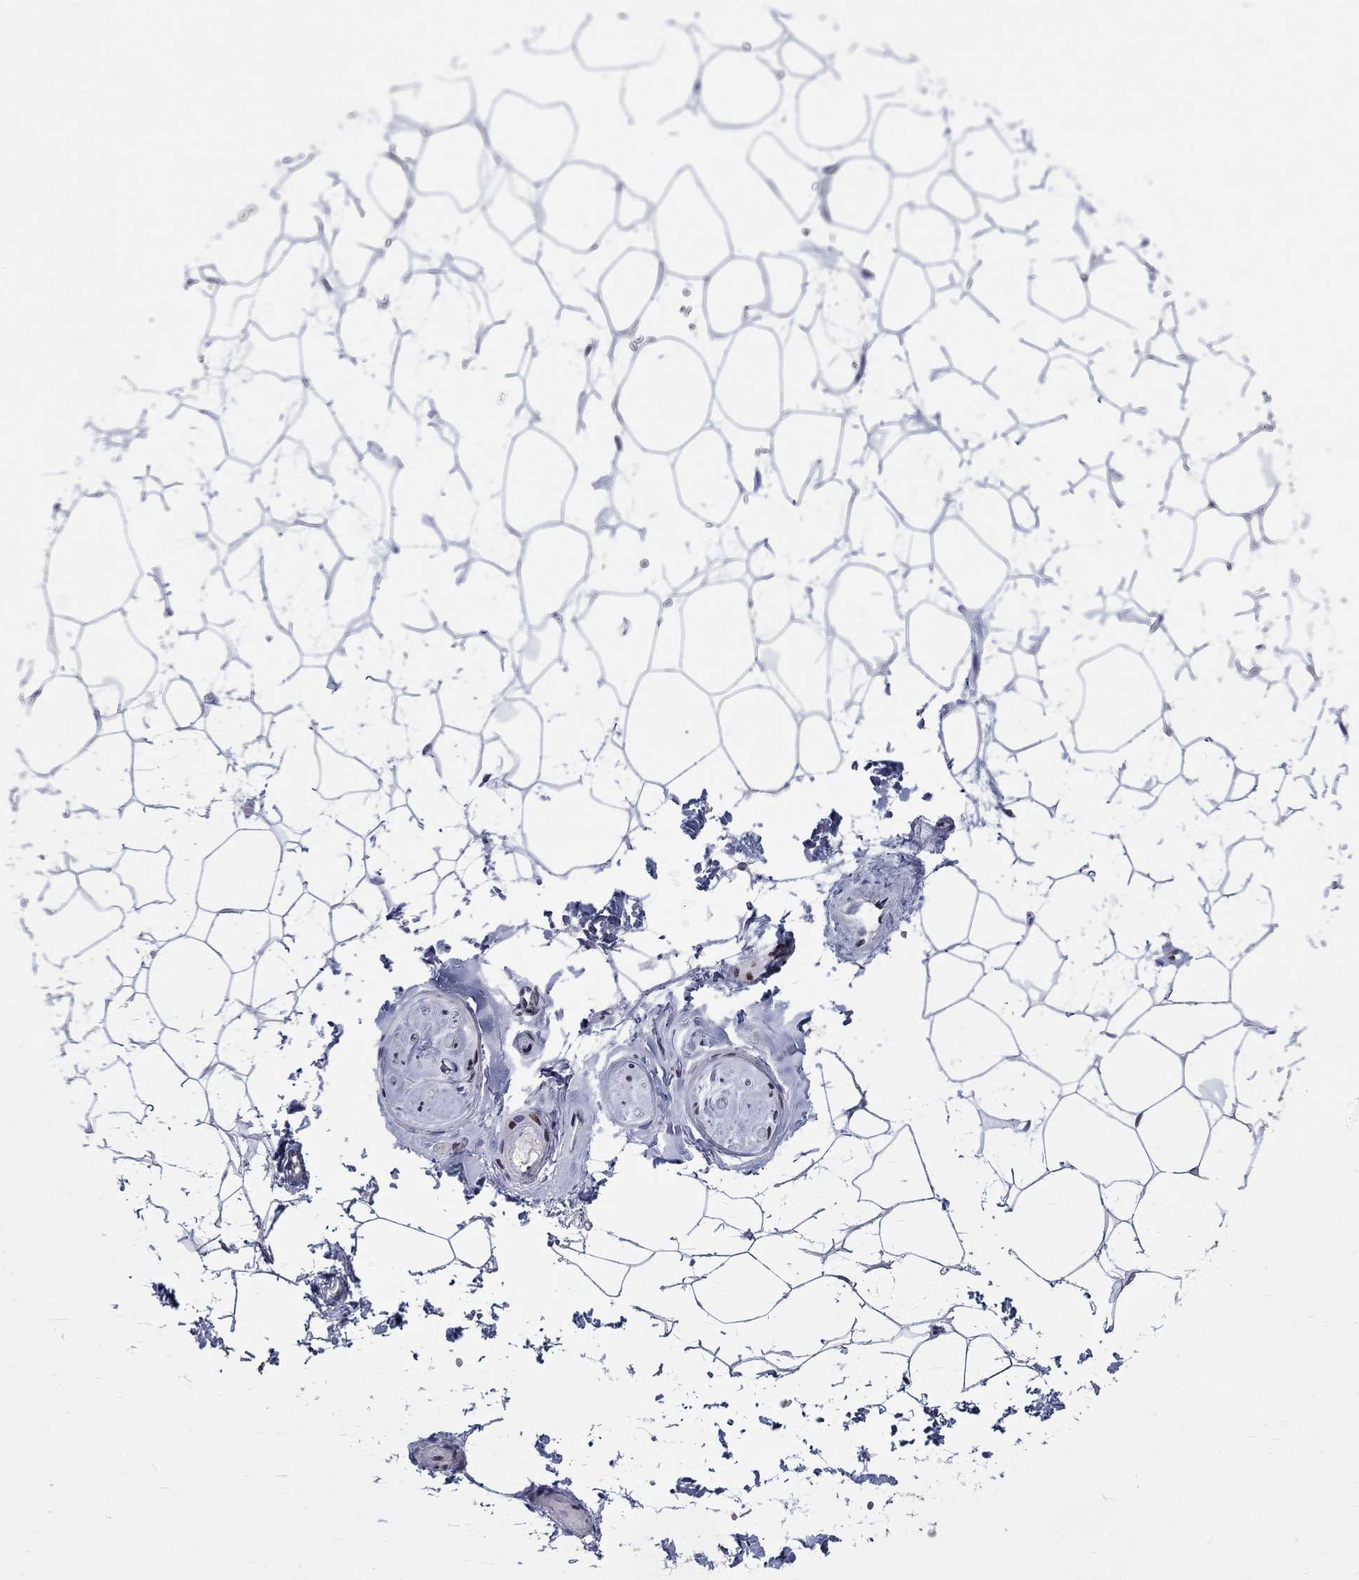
{"staining": {"intensity": "negative", "quantity": "none", "location": "none"}, "tissue": "adipose tissue", "cell_type": "Adipocytes", "image_type": "normal", "snomed": [{"axis": "morphology", "description": "Normal tissue, NOS"}, {"axis": "topography", "description": "Skin"}, {"axis": "topography", "description": "Peripheral nerve tissue"}], "caption": "Benign adipose tissue was stained to show a protein in brown. There is no significant expression in adipocytes. (Stains: DAB (3,3'-diaminobenzidine) immunohistochemistry (IHC) with hematoxylin counter stain, Microscopy: brightfield microscopy at high magnification).", "gene": "FBXO16", "patient": {"sex": "female", "age": 56}}